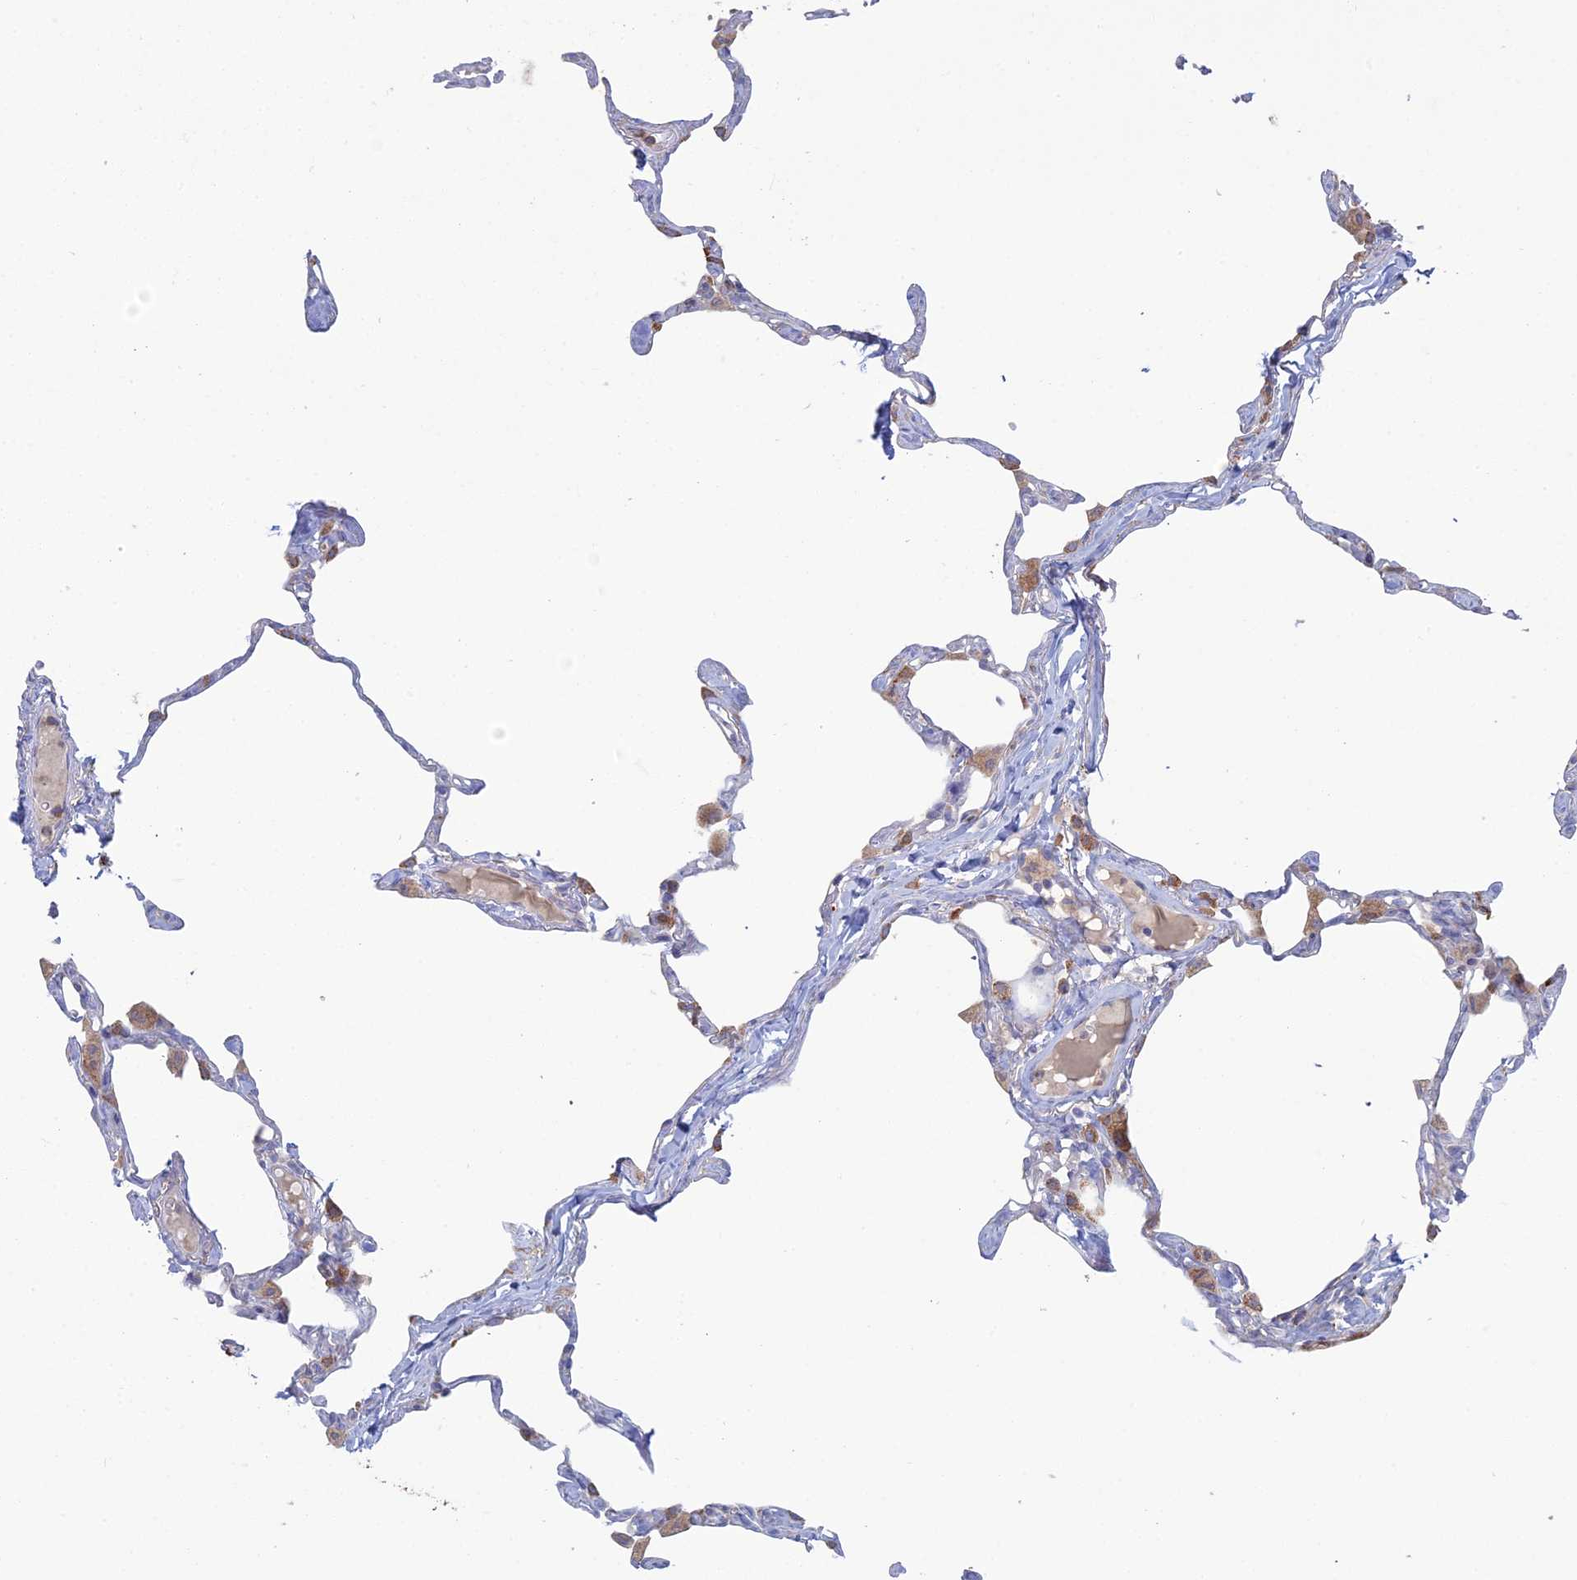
{"staining": {"intensity": "moderate", "quantity": "<25%", "location": "cytoplasmic/membranous"}, "tissue": "lung", "cell_type": "Alveolar cells", "image_type": "normal", "snomed": [{"axis": "morphology", "description": "Normal tissue, NOS"}, {"axis": "topography", "description": "Lung"}], "caption": "Lung stained for a protein demonstrates moderate cytoplasmic/membranous positivity in alveolar cells. (Brightfield microscopy of DAB IHC at high magnification).", "gene": "TRAPPC6A", "patient": {"sex": "male", "age": 65}}